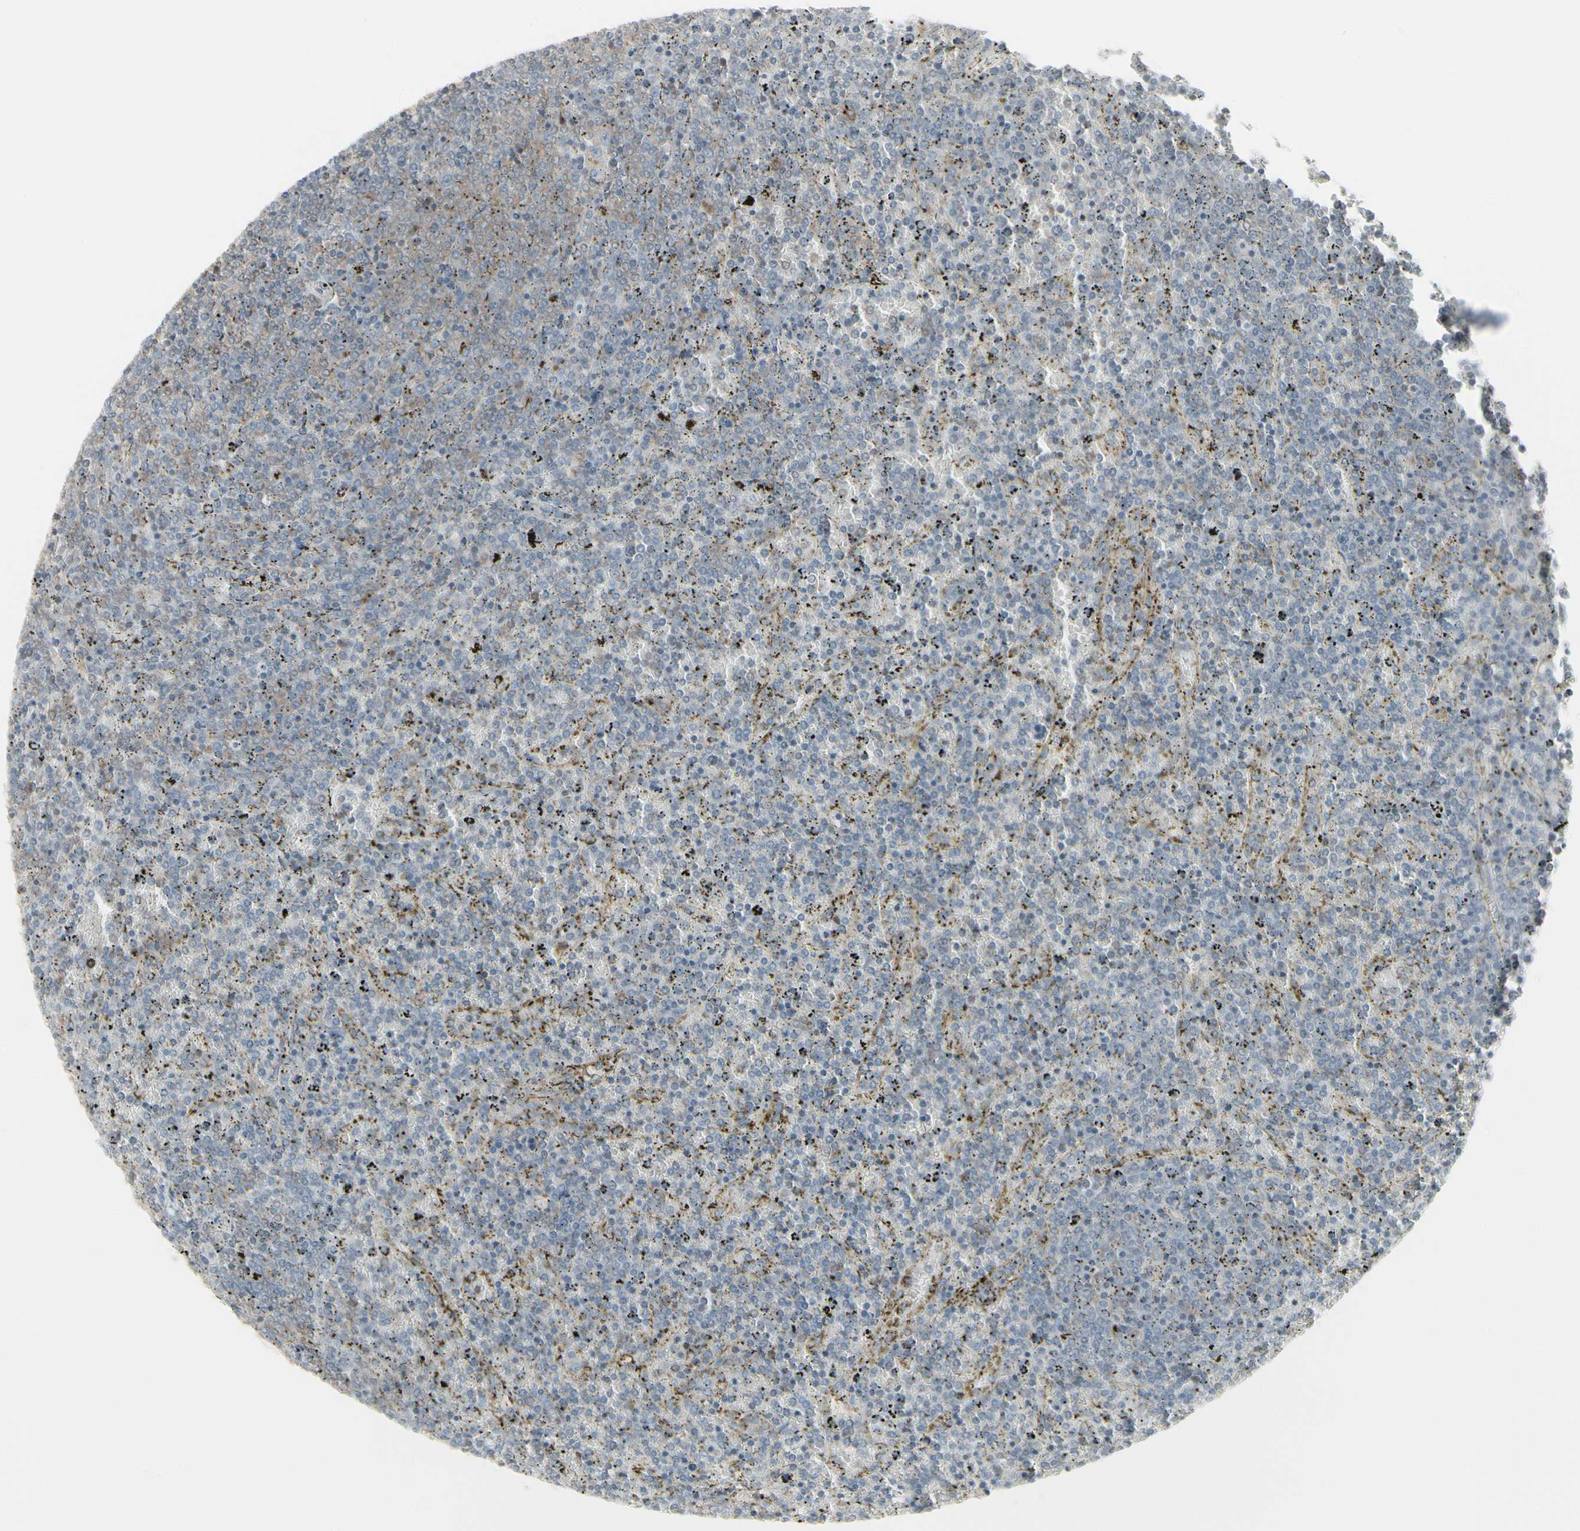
{"staining": {"intensity": "weak", "quantity": "25%-75%", "location": "cytoplasmic/membranous"}, "tissue": "lymphoma", "cell_type": "Tumor cells", "image_type": "cancer", "snomed": [{"axis": "morphology", "description": "Malignant lymphoma, non-Hodgkin's type, Low grade"}, {"axis": "topography", "description": "Spleen"}], "caption": "Human lymphoma stained with a protein marker exhibits weak staining in tumor cells.", "gene": "EPS15", "patient": {"sex": "female", "age": 77}}